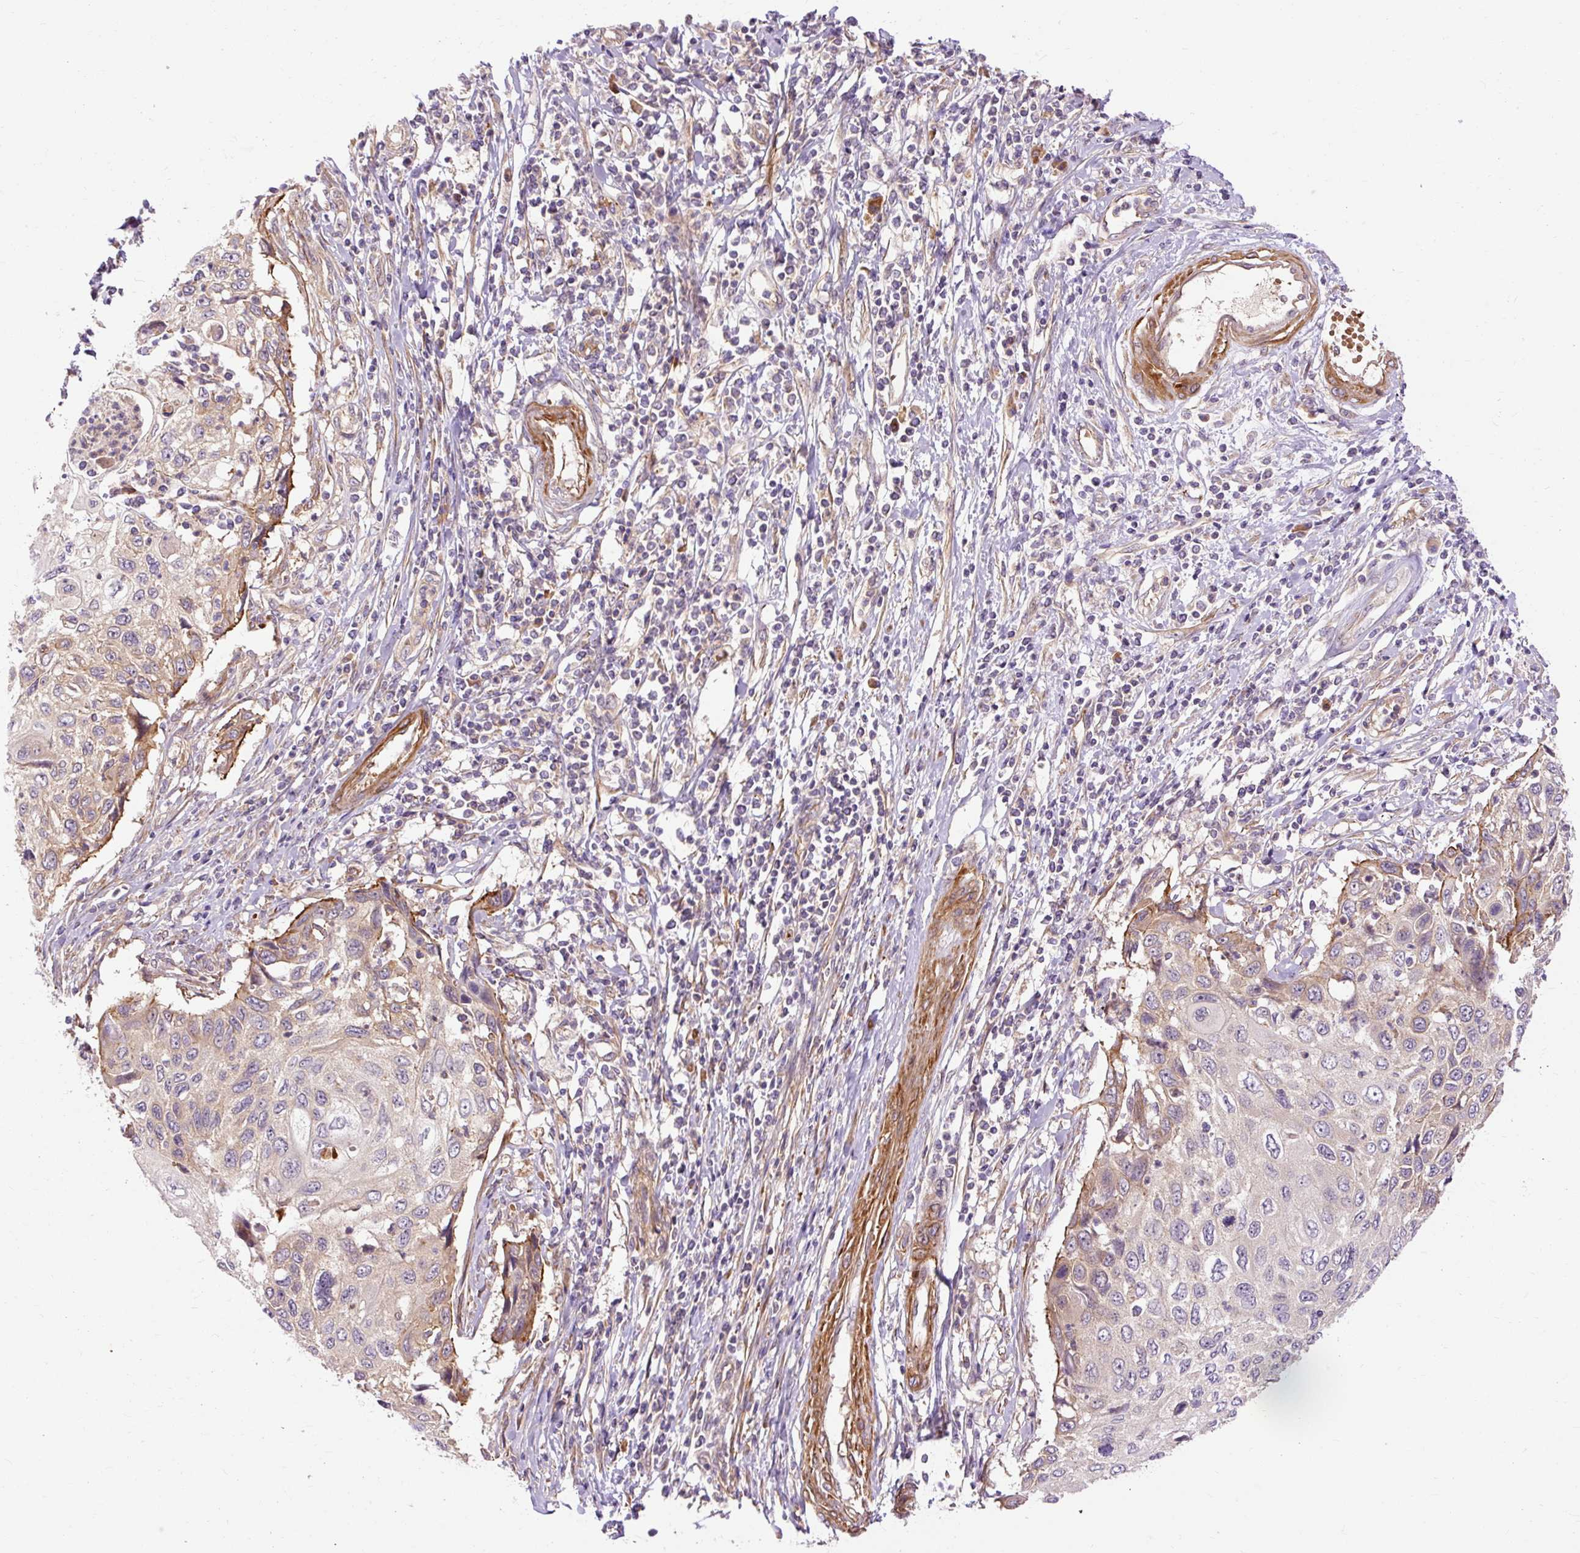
{"staining": {"intensity": "weak", "quantity": "25%-75%", "location": "cytoplasmic/membranous"}, "tissue": "cervical cancer", "cell_type": "Tumor cells", "image_type": "cancer", "snomed": [{"axis": "morphology", "description": "Squamous cell carcinoma, NOS"}, {"axis": "topography", "description": "Cervix"}], "caption": "Cervical cancer (squamous cell carcinoma) stained for a protein (brown) shows weak cytoplasmic/membranous positive staining in approximately 25%-75% of tumor cells.", "gene": "RIPOR3", "patient": {"sex": "female", "age": 70}}